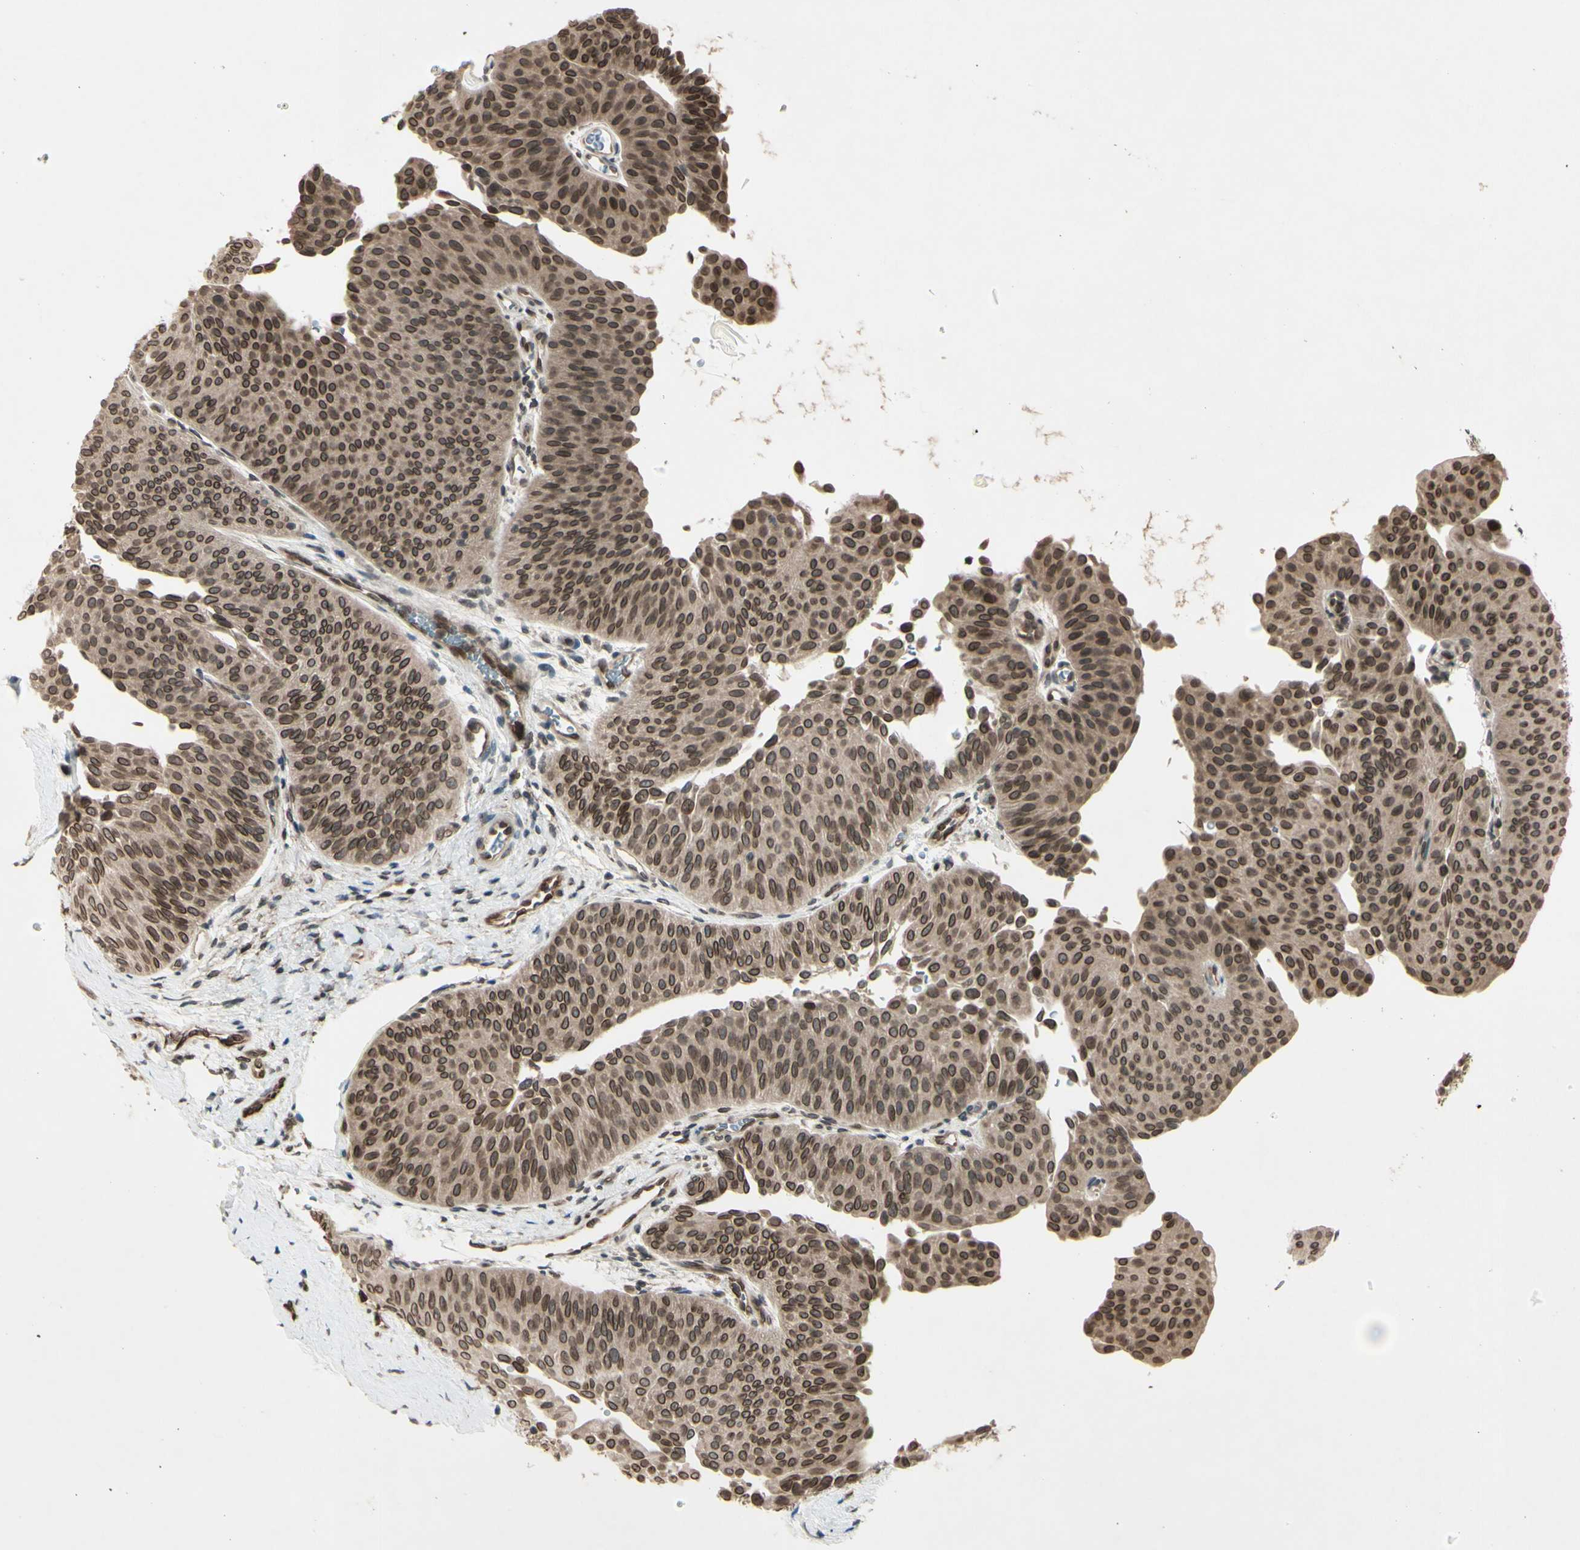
{"staining": {"intensity": "moderate", "quantity": ">75%", "location": "cytoplasmic/membranous,nuclear"}, "tissue": "urothelial cancer", "cell_type": "Tumor cells", "image_type": "cancer", "snomed": [{"axis": "morphology", "description": "Urothelial carcinoma, Low grade"}, {"axis": "topography", "description": "Urinary bladder"}], "caption": "A brown stain highlights moderate cytoplasmic/membranous and nuclear staining of a protein in low-grade urothelial carcinoma tumor cells.", "gene": "MLF2", "patient": {"sex": "female", "age": 60}}